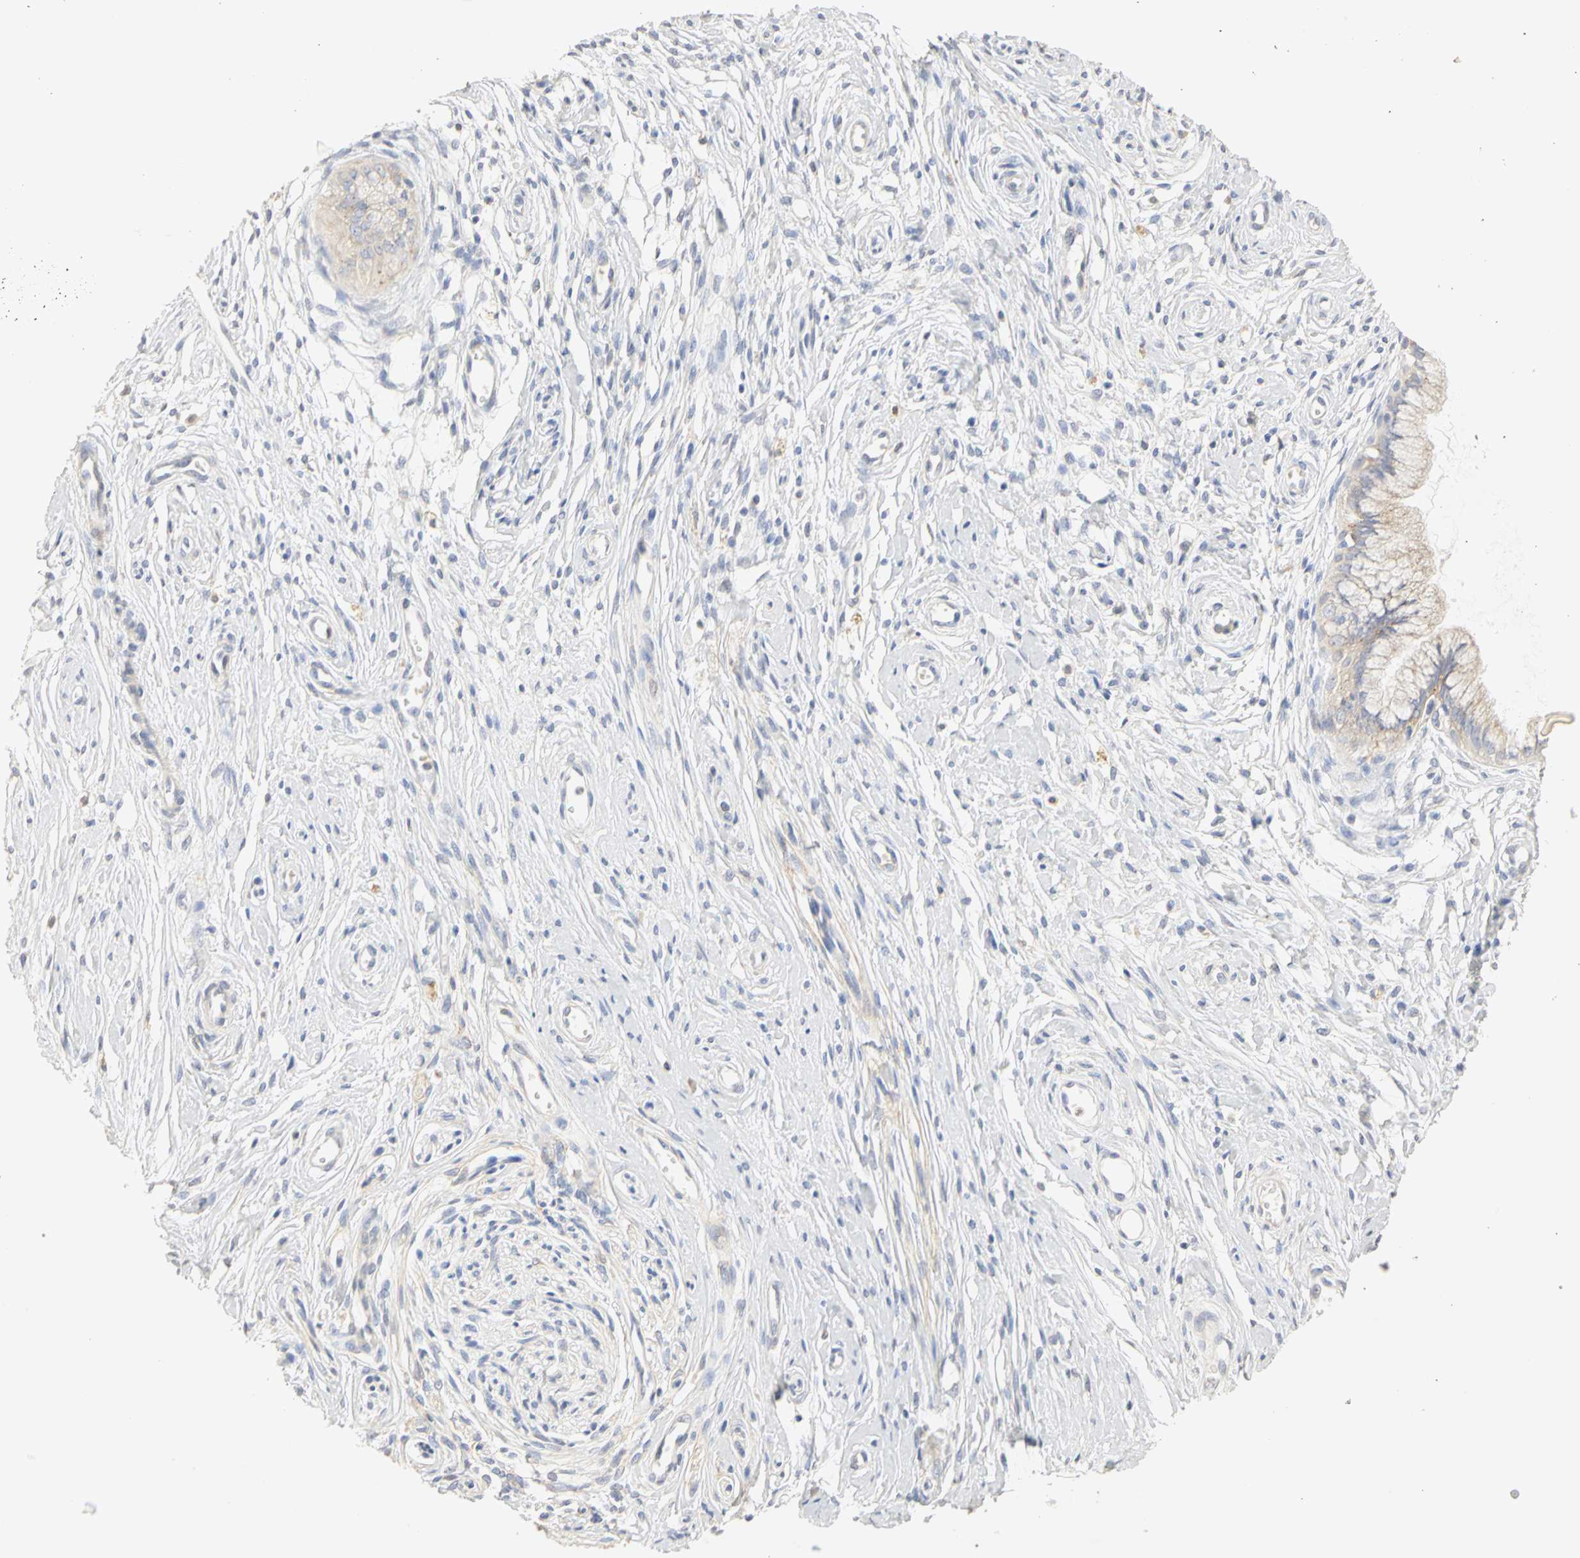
{"staining": {"intensity": "weak", "quantity": "25%-75%", "location": "cytoplasmic/membranous"}, "tissue": "cervix", "cell_type": "Glandular cells", "image_type": "normal", "snomed": [{"axis": "morphology", "description": "Normal tissue, NOS"}, {"axis": "topography", "description": "Cervix"}], "caption": "Immunohistochemical staining of benign cervix displays 25%-75% levels of weak cytoplasmic/membranous protein staining in about 25%-75% of glandular cells.", "gene": "GNRH2", "patient": {"sex": "female", "age": 39}}